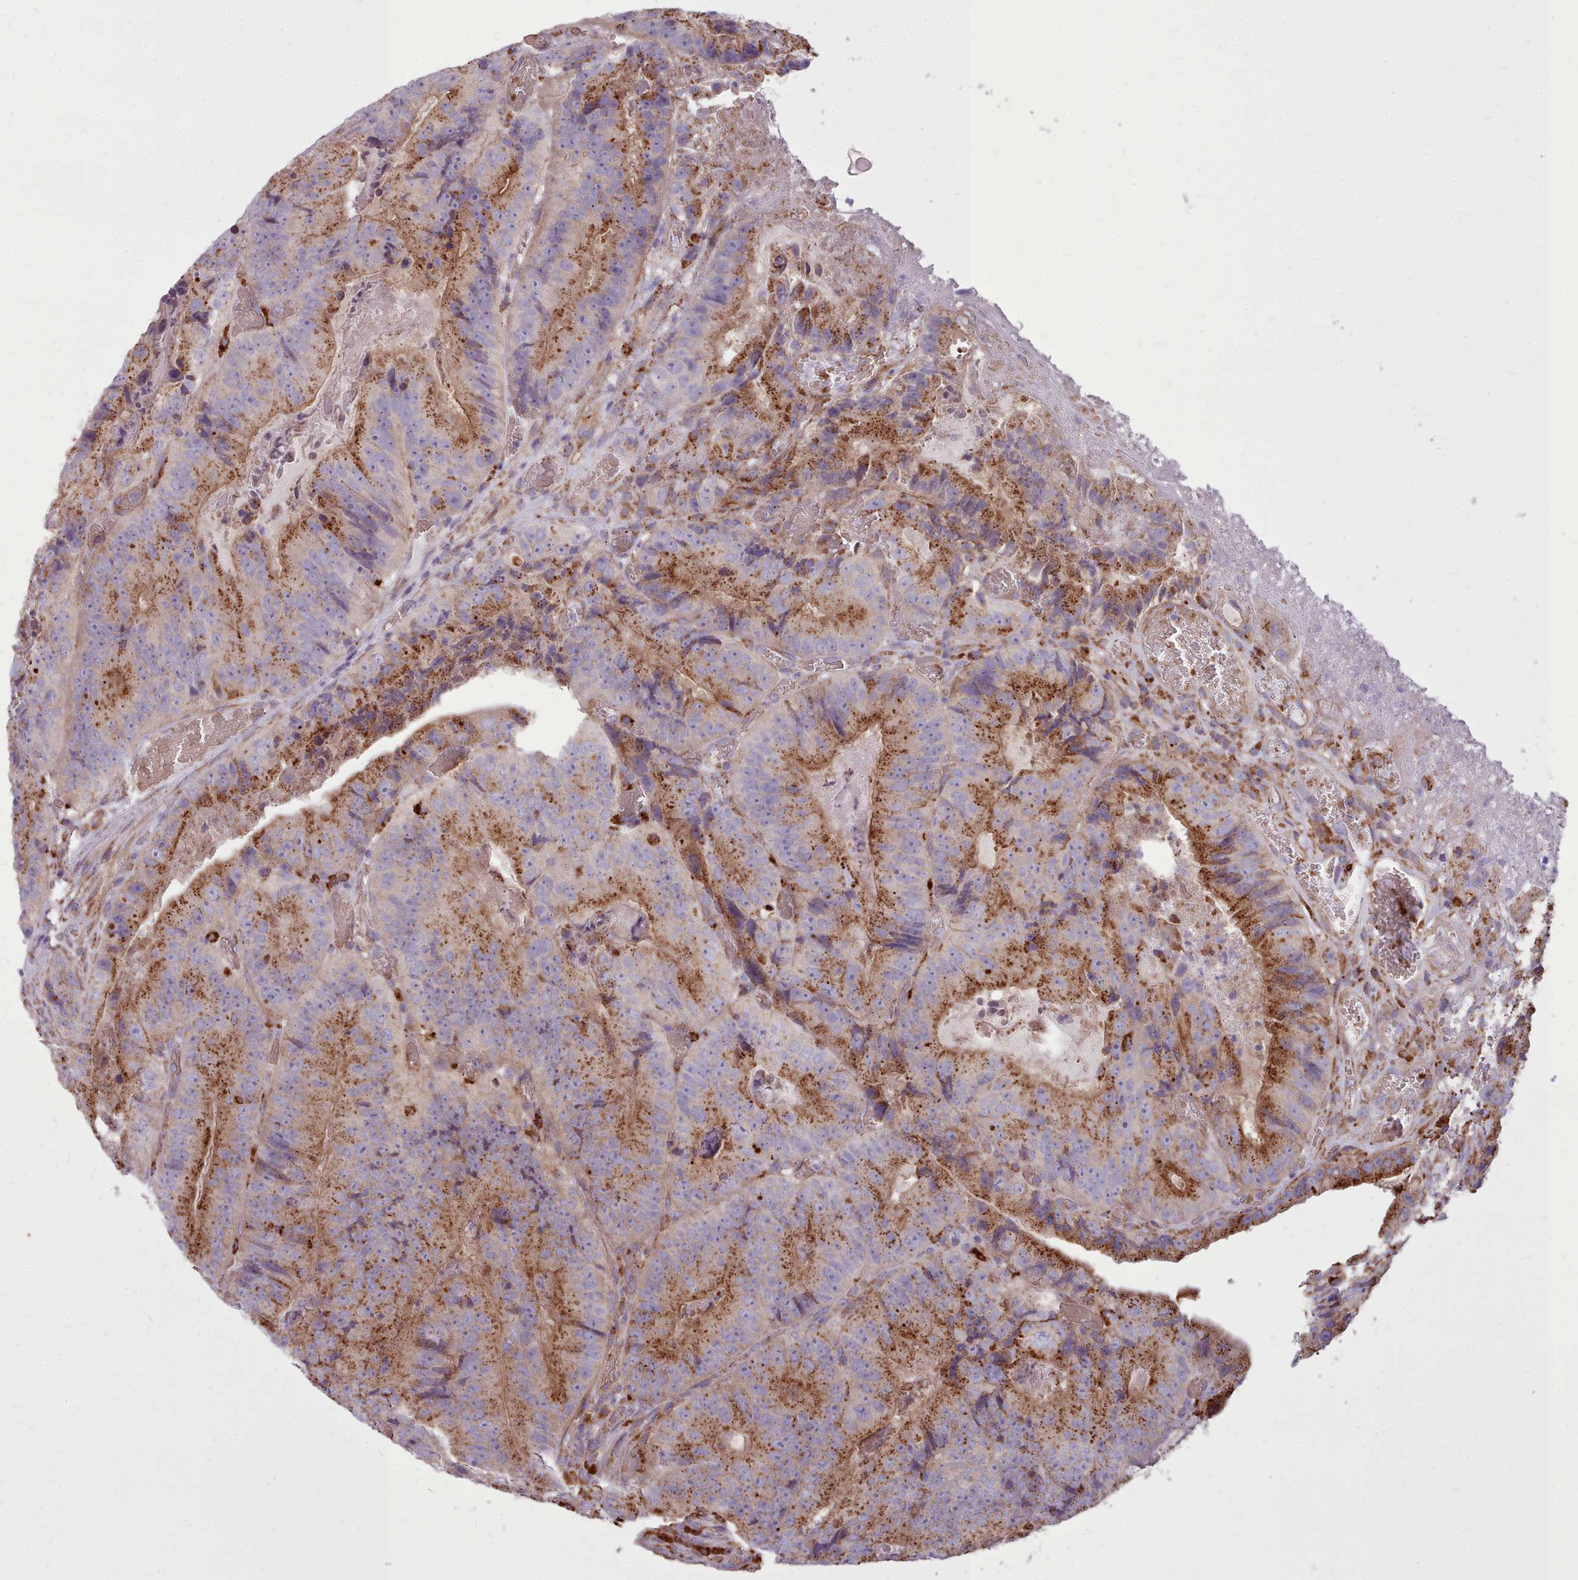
{"staining": {"intensity": "moderate", "quantity": ">75%", "location": "cytoplasmic/membranous"}, "tissue": "colorectal cancer", "cell_type": "Tumor cells", "image_type": "cancer", "snomed": [{"axis": "morphology", "description": "Adenocarcinoma, NOS"}, {"axis": "topography", "description": "Colon"}], "caption": "Human adenocarcinoma (colorectal) stained with a brown dye demonstrates moderate cytoplasmic/membranous positive positivity in about >75% of tumor cells.", "gene": "PACSIN3", "patient": {"sex": "female", "age": 86}}